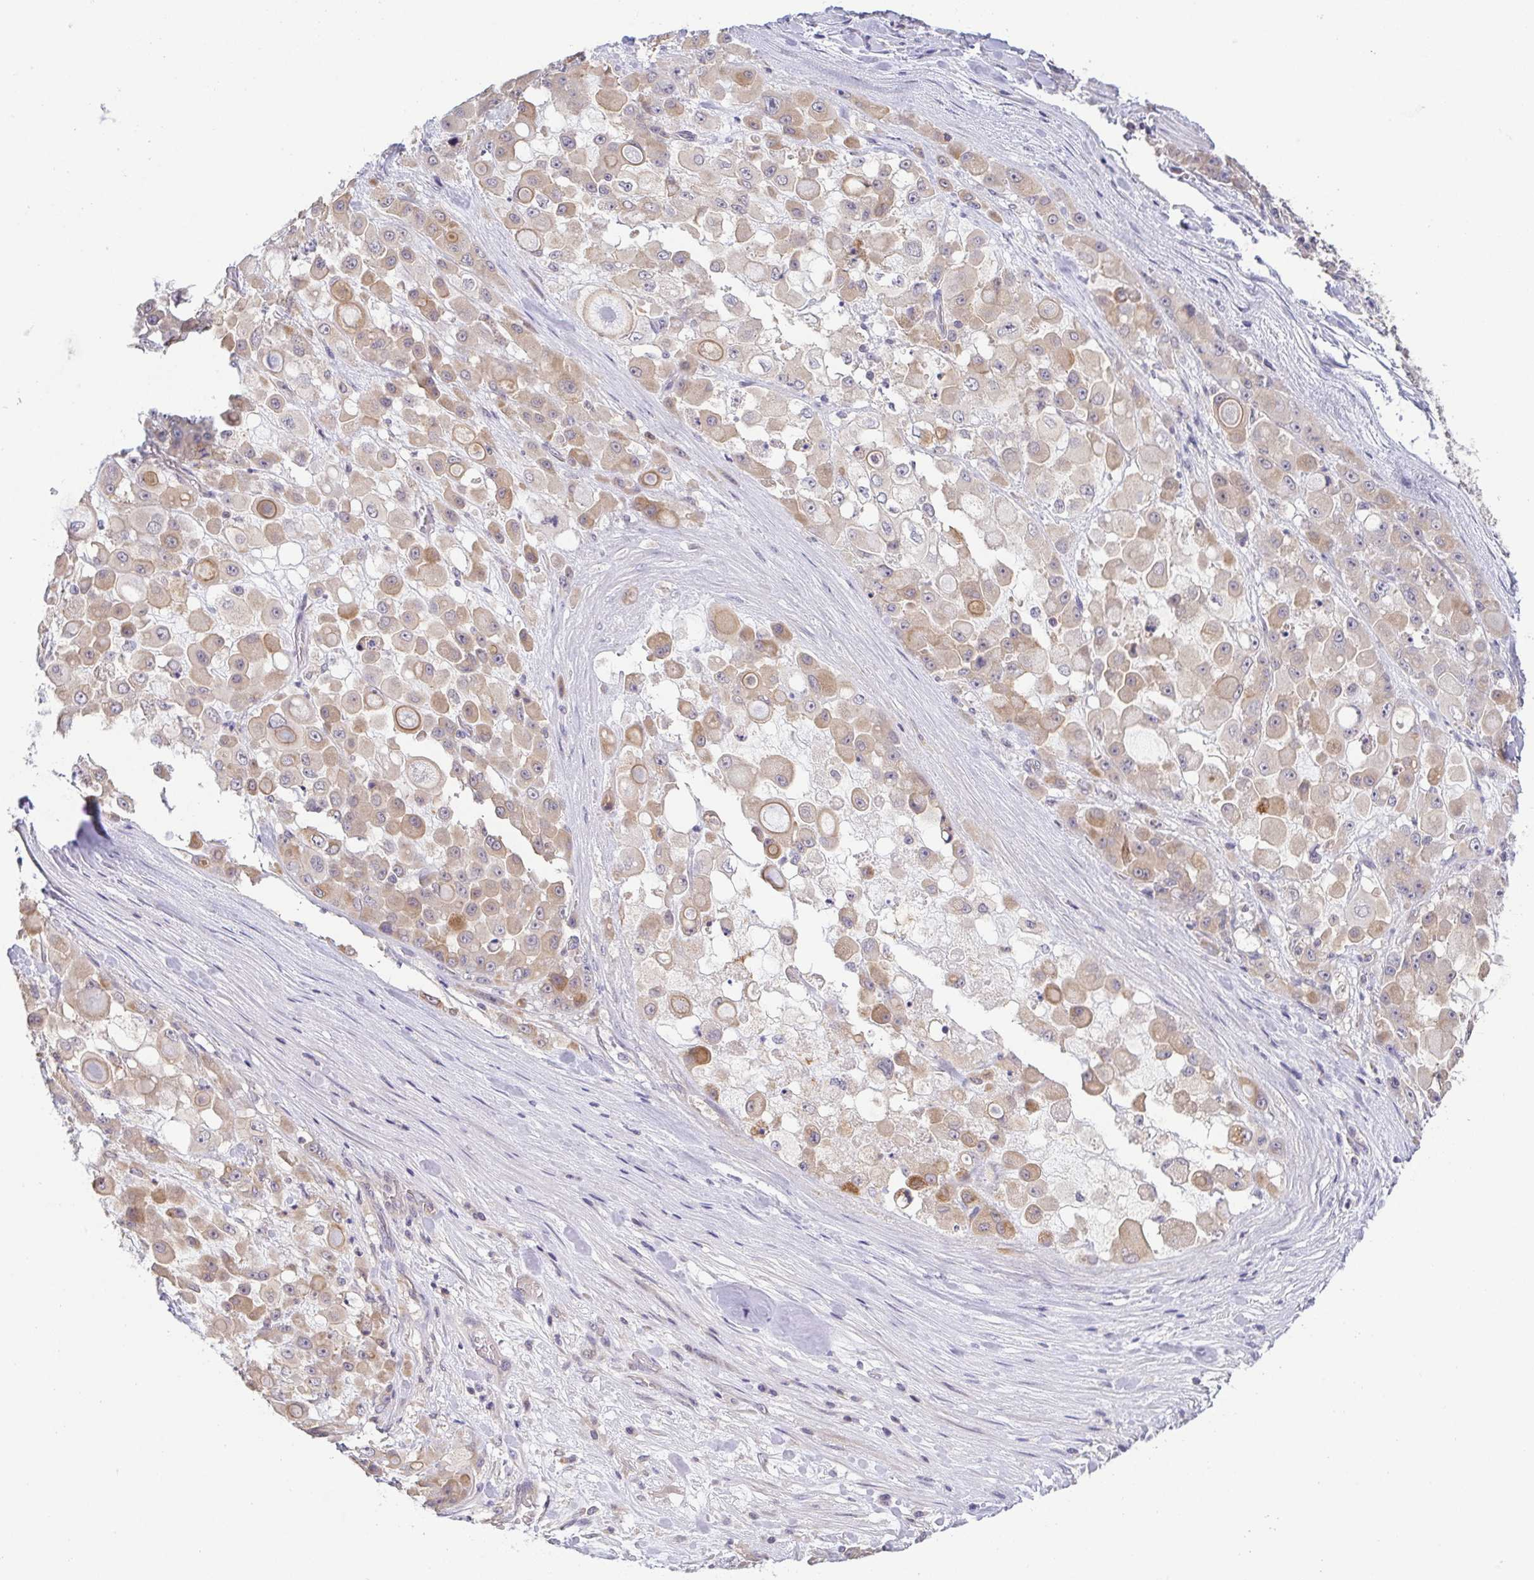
{"staining": {"intensity": "weak", "quantity": "25%-75%", "location": "cytoplasmic/membranous"}, "tissue": "stomach cancer", "cell_type": "Tumor cells", "image_type": "cancer", "snomed": [{"axis": "morphology", "description": "Adenocarcinoma, NOS"}, {"axis": "topography", "description": "Stomach"}], "caption": "A brown stain labels weak cytoplasmic/membranous expression of a protein in human stomach cancer (adenocarcinoma) tumor cells.", "gene": "BCL2L1", "patient": {"sex": "female", "age": 76}}